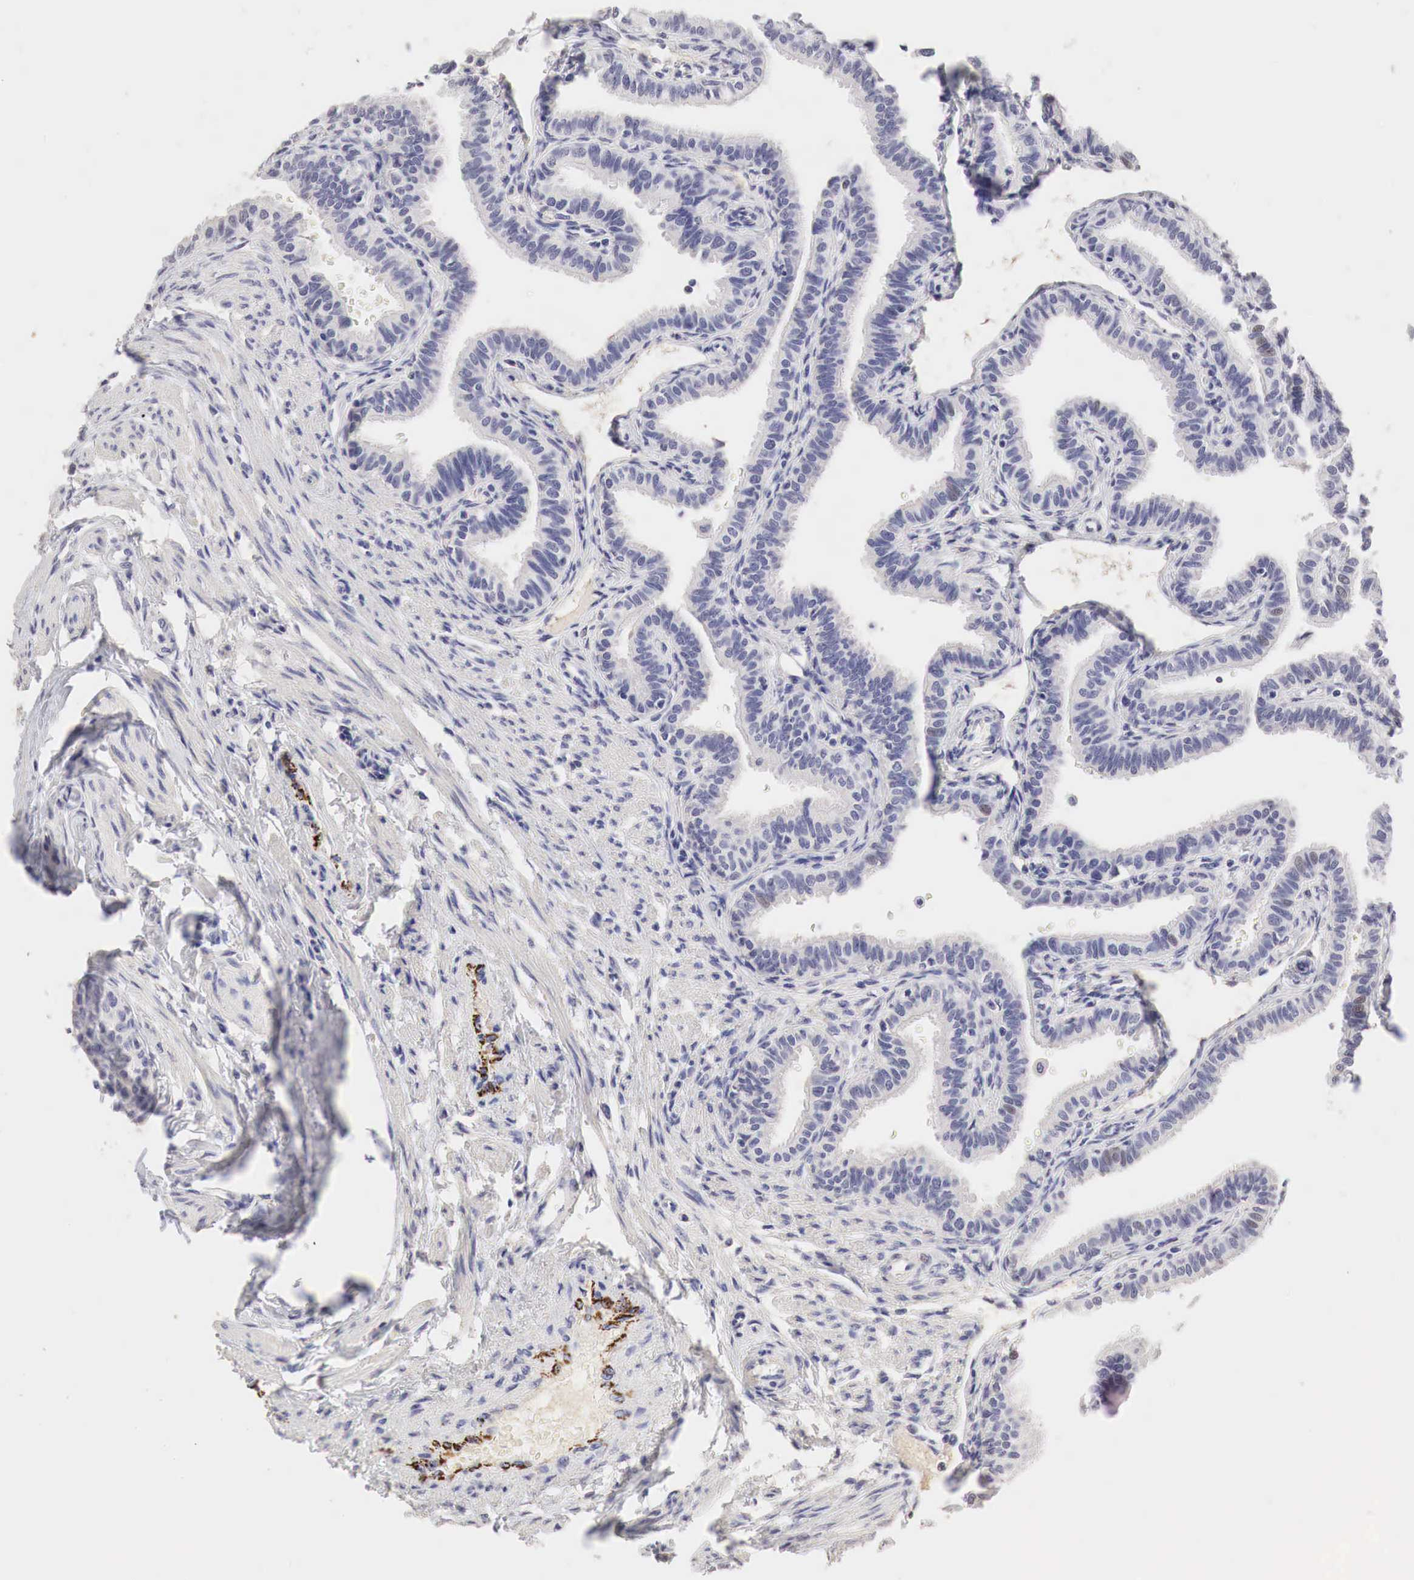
{"staining": {"intensity": "negative", "quantity": "none", "location": "none"}, "tissue": "fallopian tube", "cell_type": "Glandular cells", "image_type": "normal", "snomed": [{"axis": "morphology", "description": "Normal tissue, NOS"}, {"axis": "topography", "description": "Fallopian tube"}], "caption": "The image reveals no significant staining in glandular cells of fallopian tube.", "gene": "OTC", "patient": {"sex": "female", "age": 32}}